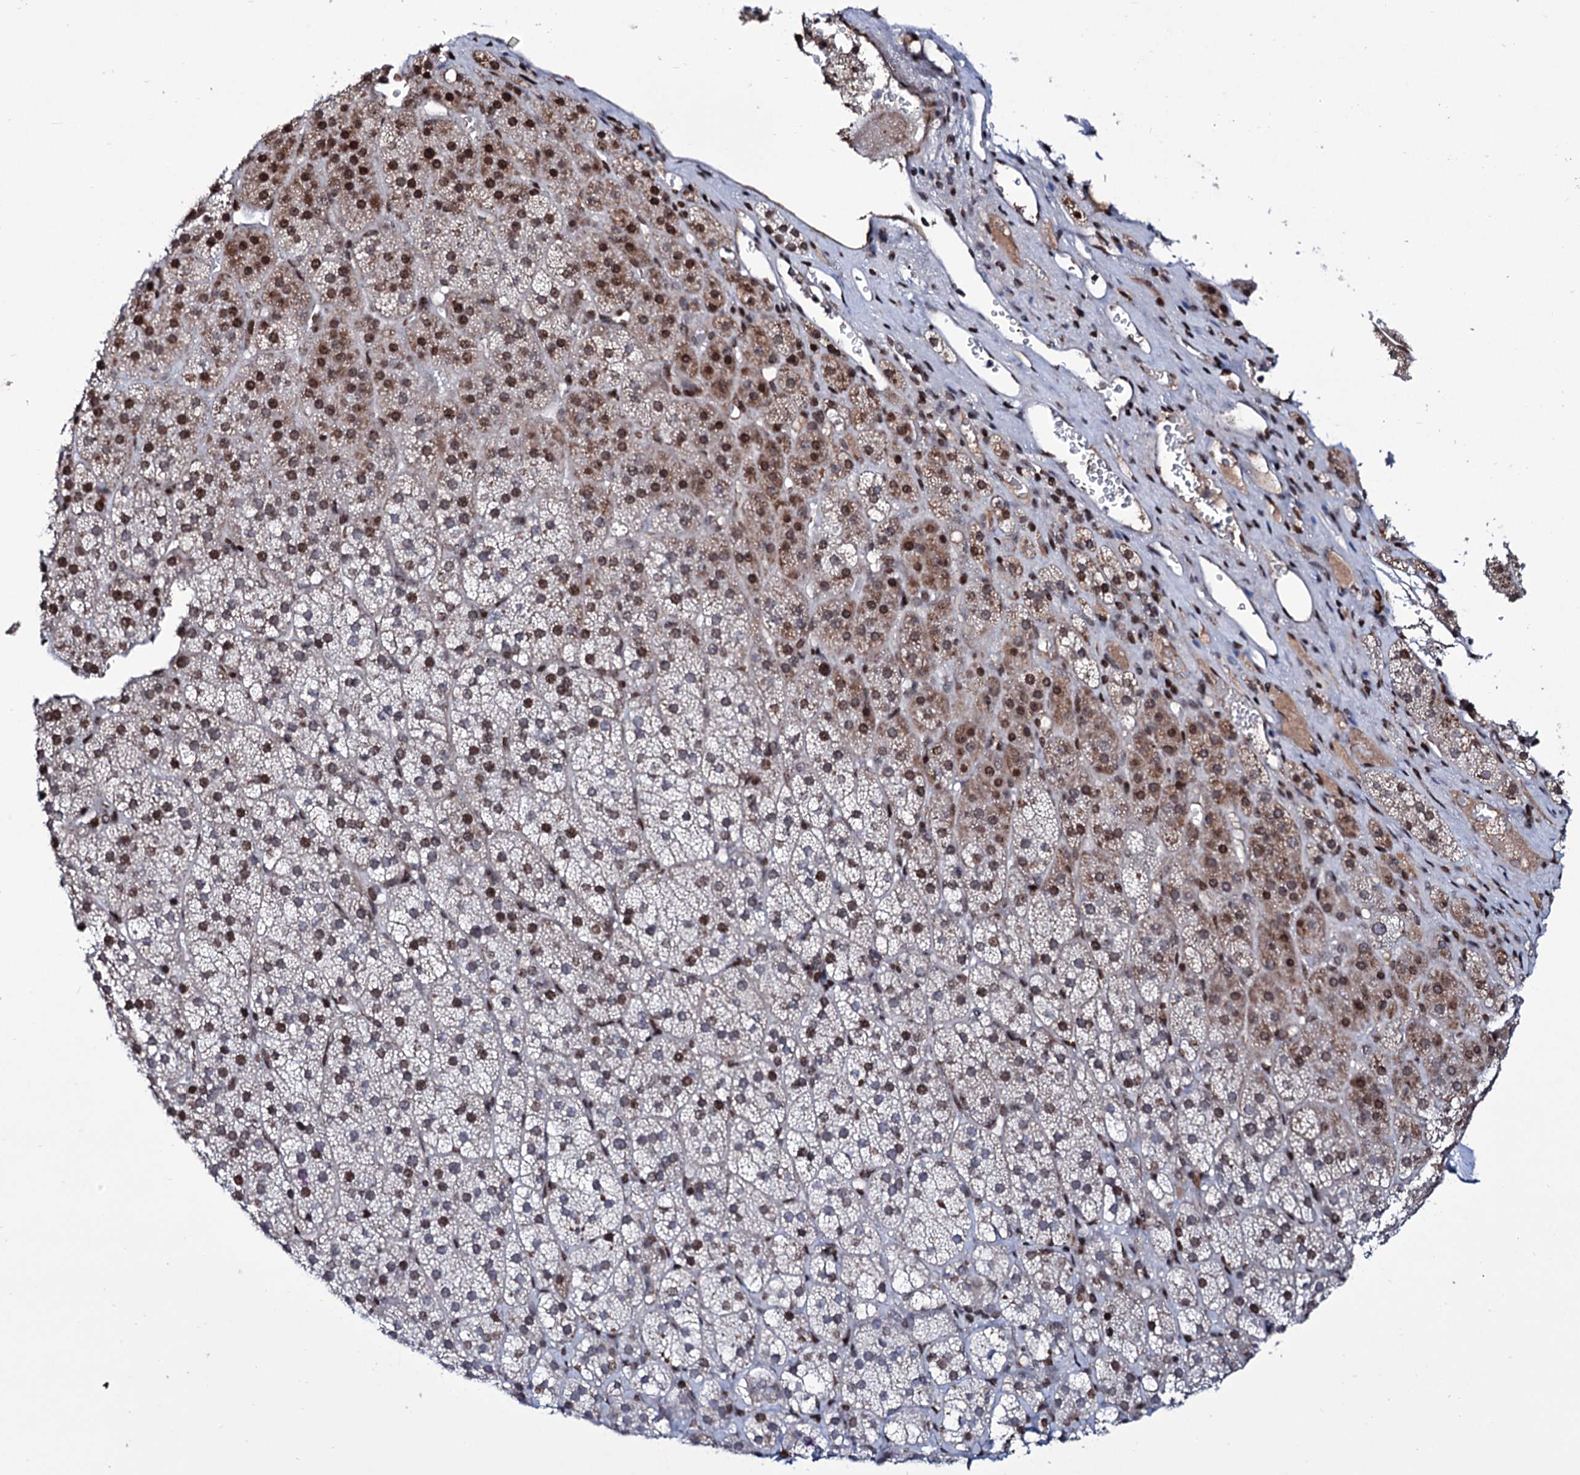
{"staining": {"intensity": "moderate", "quantity": "<25%", "location": "cytoplasmic/membranous,nuclear"}, "tissue": "adrenal gland", "cell_type": "Glandular cells", "image_type": "normal", "snomed": [{"axis": "morphology", "description": "Normal tissue, NOS"}, {"axis": "topography", "description": "Adrenal gland"}], "caption": "A brown stain highlights moderate cytoplasmic/membranous,nuclear positivity of a protein in glandular cells of benign human adrenal gland.", "gene": "ZC3H12C", "patient": {"sex": "female", "age": 44}}